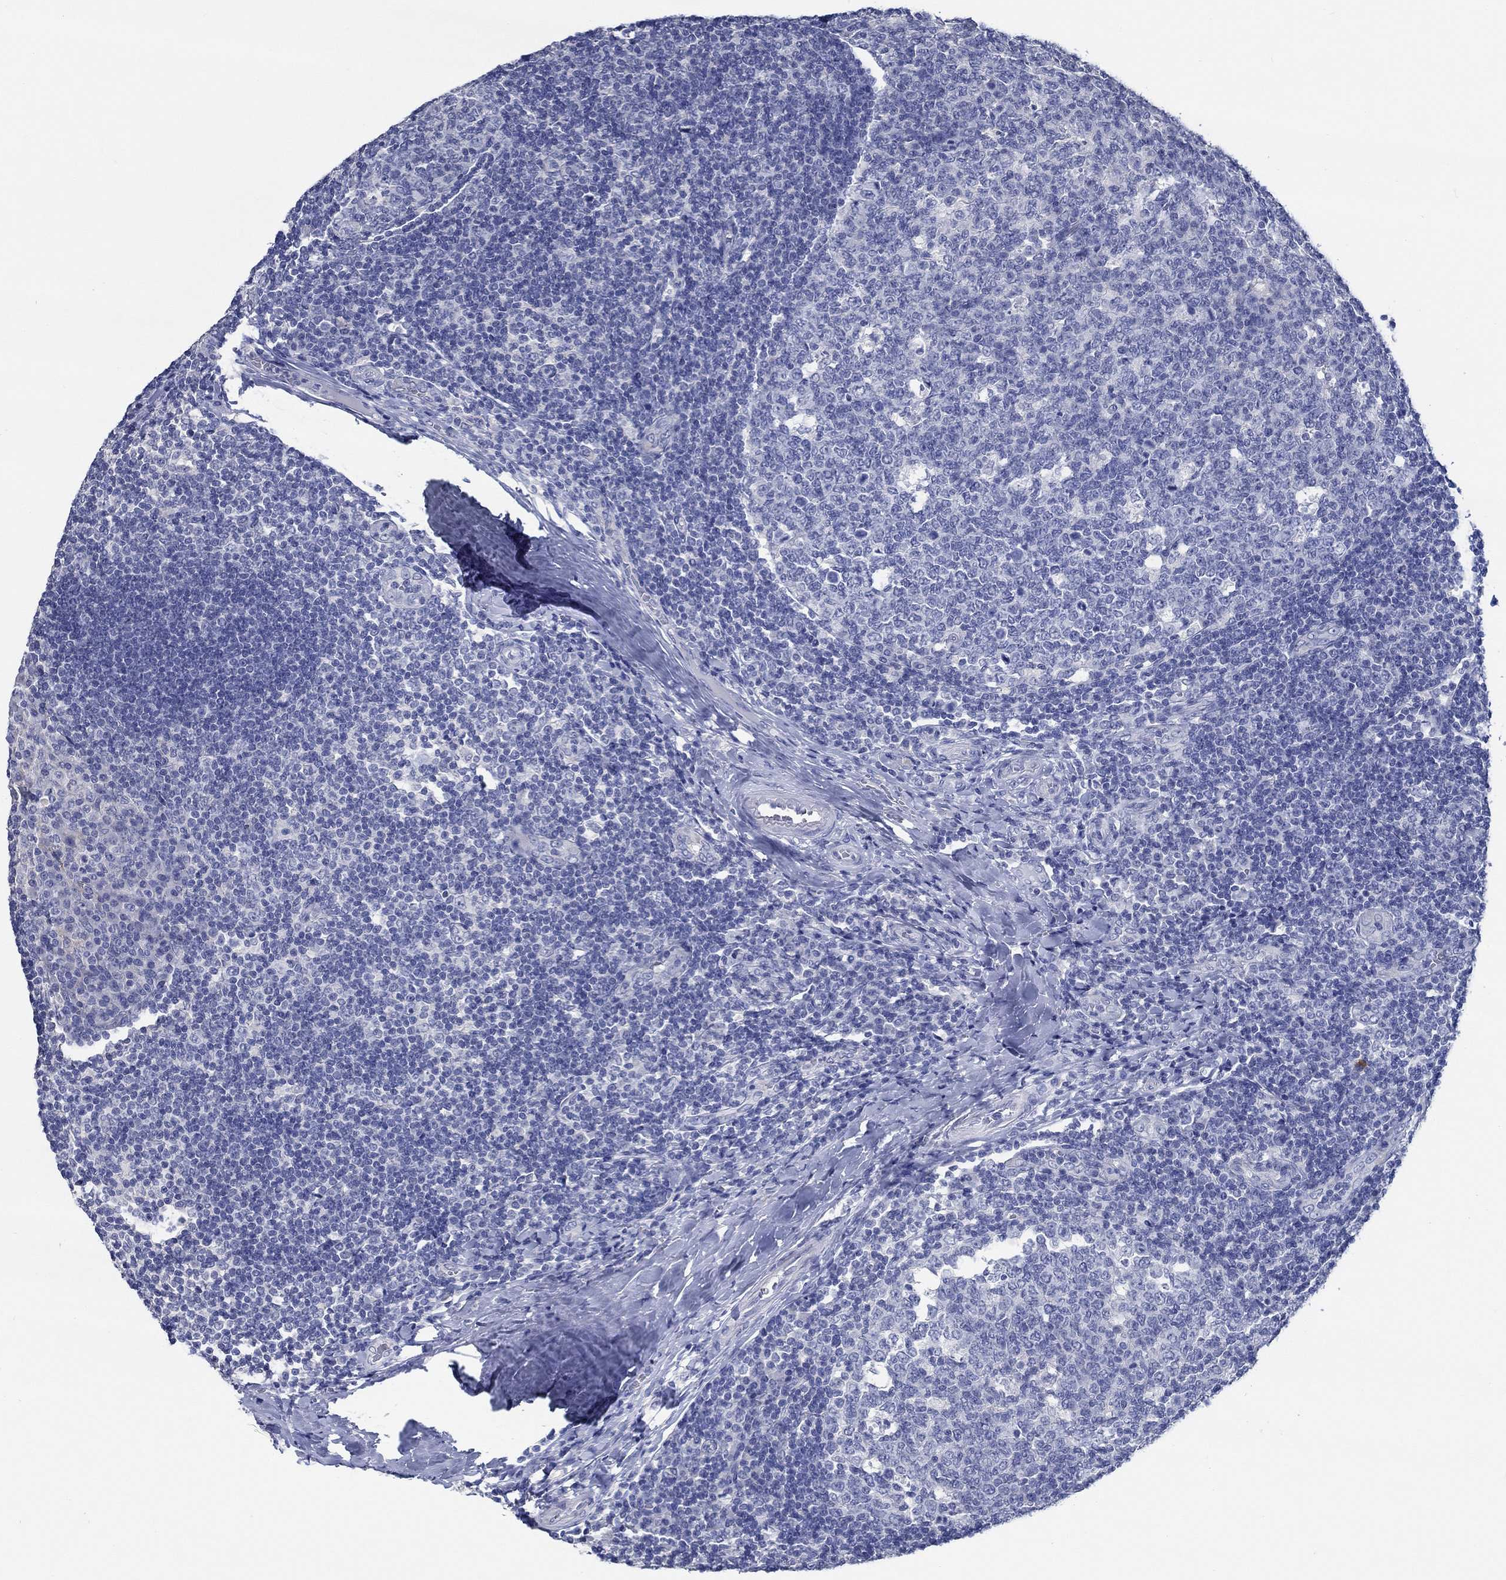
{"staining": {"intensity": "negative", "quantity": "none", "location": "none"}, "tissue": "tonsil", "cell_type": "Germinal center cells", "image_type": "normal", "snomed": [{"axis": "morphology", "description": "Normal tissue, NOS"}, {"axis": "topography", "description": "Tonsil"}], "caption": "Protein analysis of unremarkable tonsil displays no significant expression in germinal center cells. (DAB immunohistochemistry (IHC), high magnification).", "gene": "TOMM20L", "patient": {"sex": "male", "age": 17}}